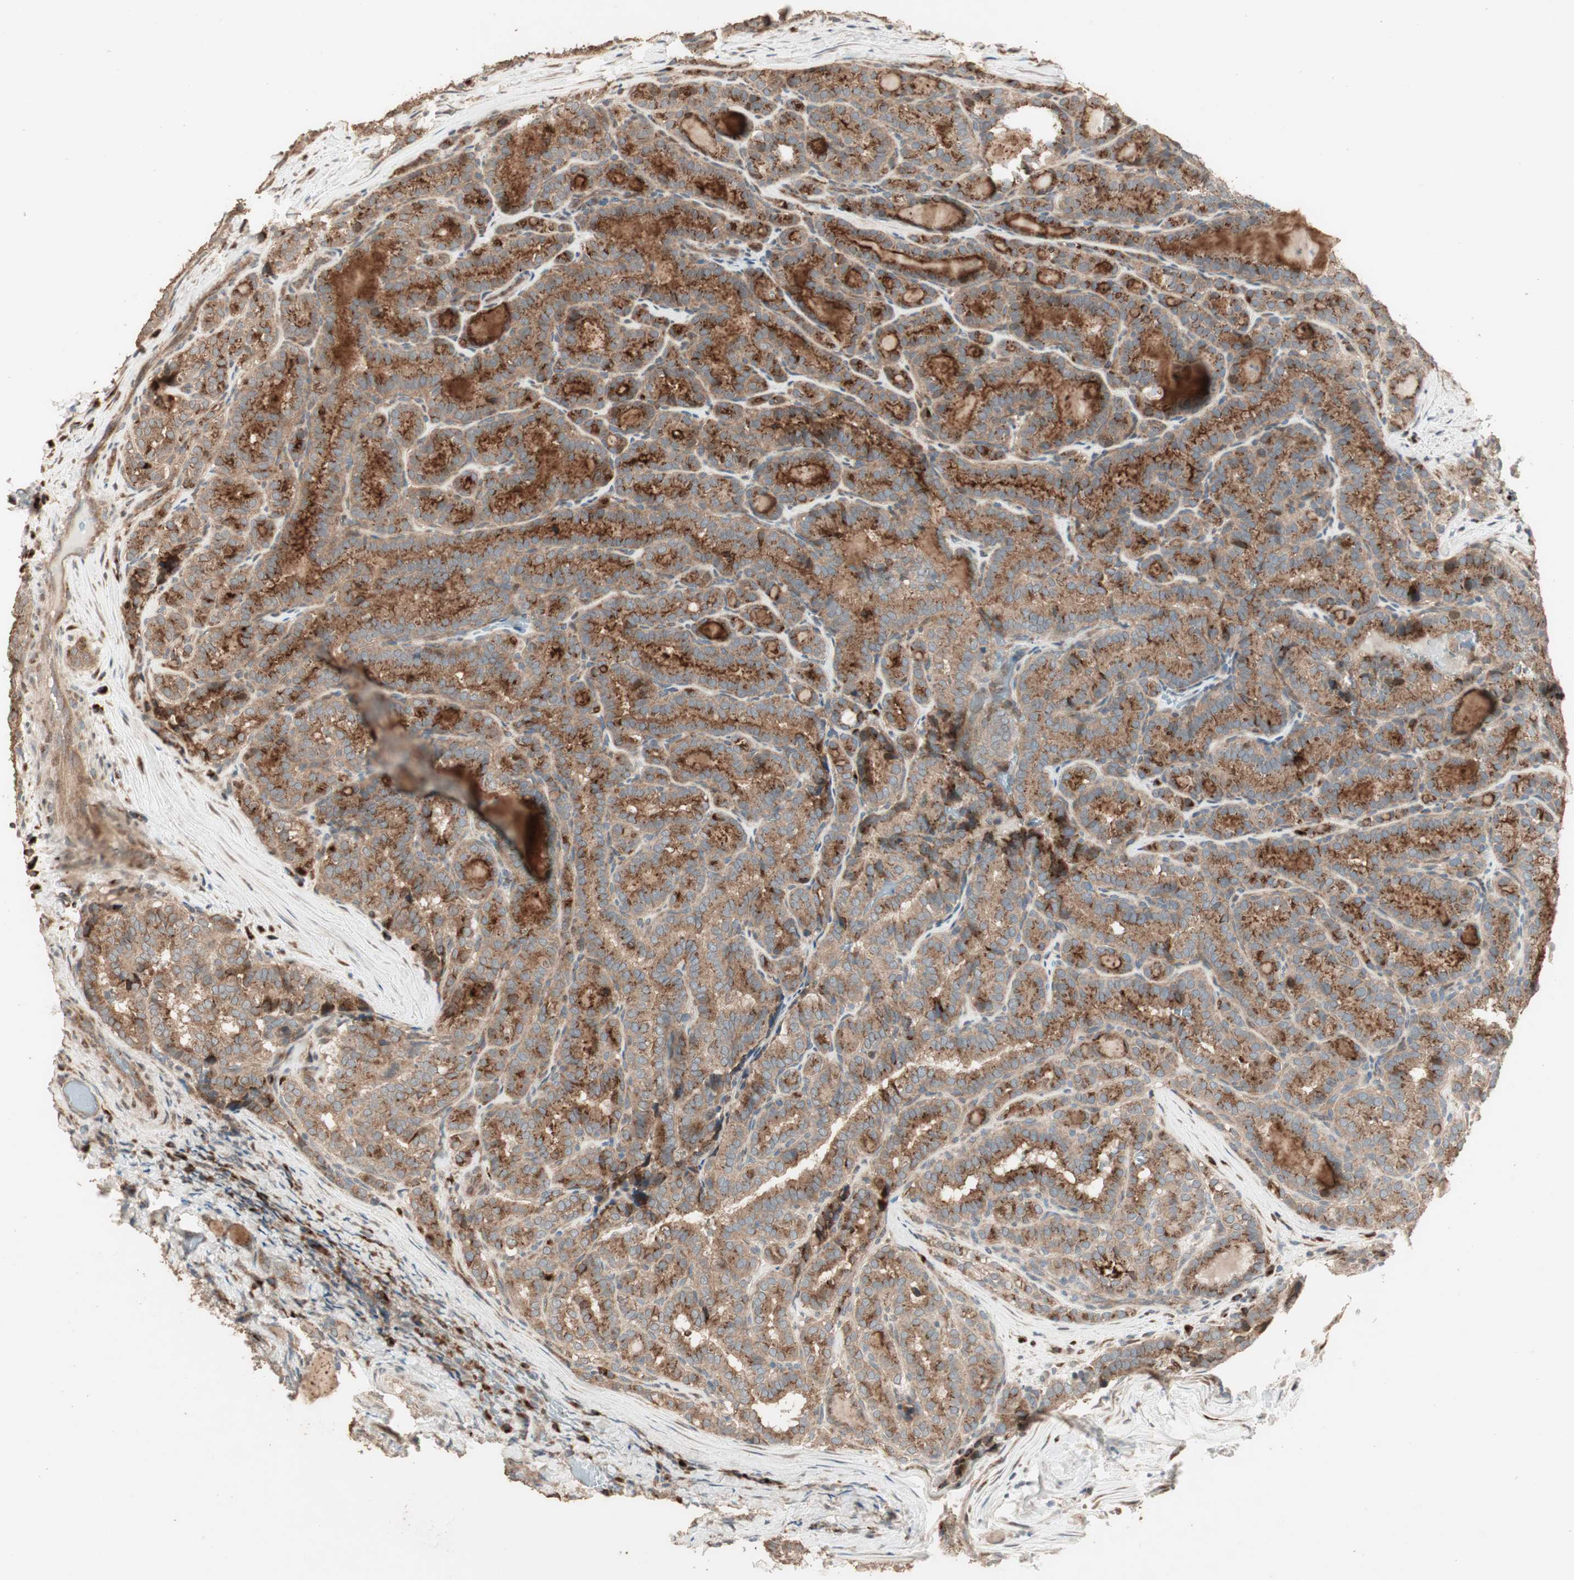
{"staining": {"intensity": "strong", "quantity": ">75%", "location": "cytoplasmic/membranous"}, "tissue": "thyroid cancer", "cell_type": "Tumor cells", "image_type": "cancer", "snomed": [{"axis": "morphology", "description": "Normal tissue, NOS"}, {"axis": "morphology", "description": "Papillary adenocarcinoma, NOS"}, {"axis": "topography", "description": "Thyroid gland"}], "caption": "Strong cytoplasmic/membranous protein positivity is present in approximately >75% of tumor cells in thyroid papillary adenocarcinoma.", "gene": "RARRES1", "patient": {"sex": "female", "age": 30}}